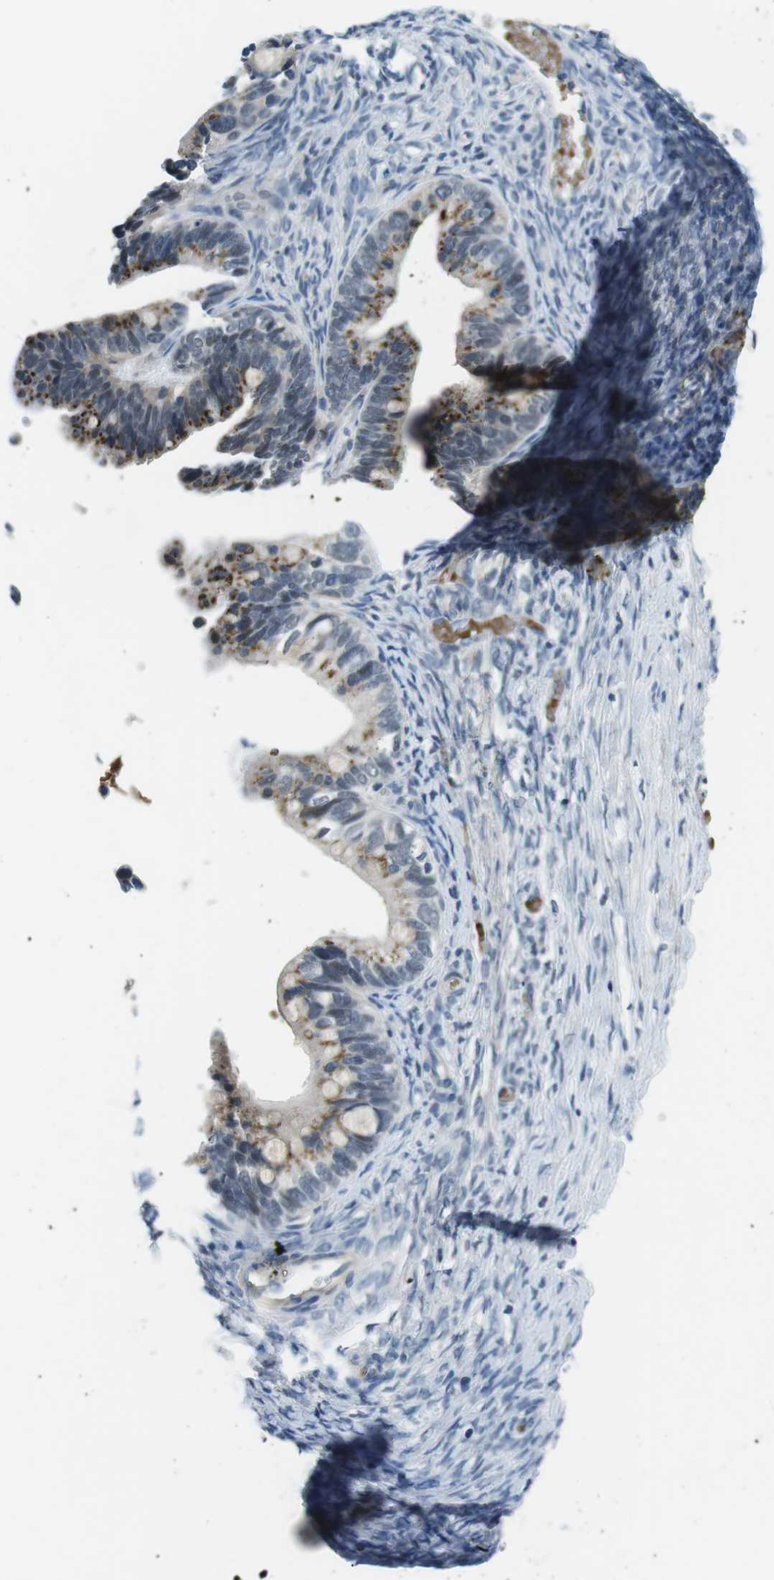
{"staining": {"intensity": "moderate", "quantity": "25%-75%", "location": "cytoplasmic/membranous"}, "tissue": "ovarian cancer", "cell_type": "Tumor cells", "image_type": "cancer", "snomed": [{"axis": "morphology", "description": "Cystadenocarcinoma, serous, NOS"}, {"axis": "topography", "description": "Ovary"}], "caption": "Immunohistochemical staining of human serous cystadenocarcinoma (ovarian) reveals medium levels of moderate cytoplasmic/membranous expression in approximately 25%-75% of tumor cells.", "gene": "WSCD1", "patient": {"sex": "female", "age": 56}}